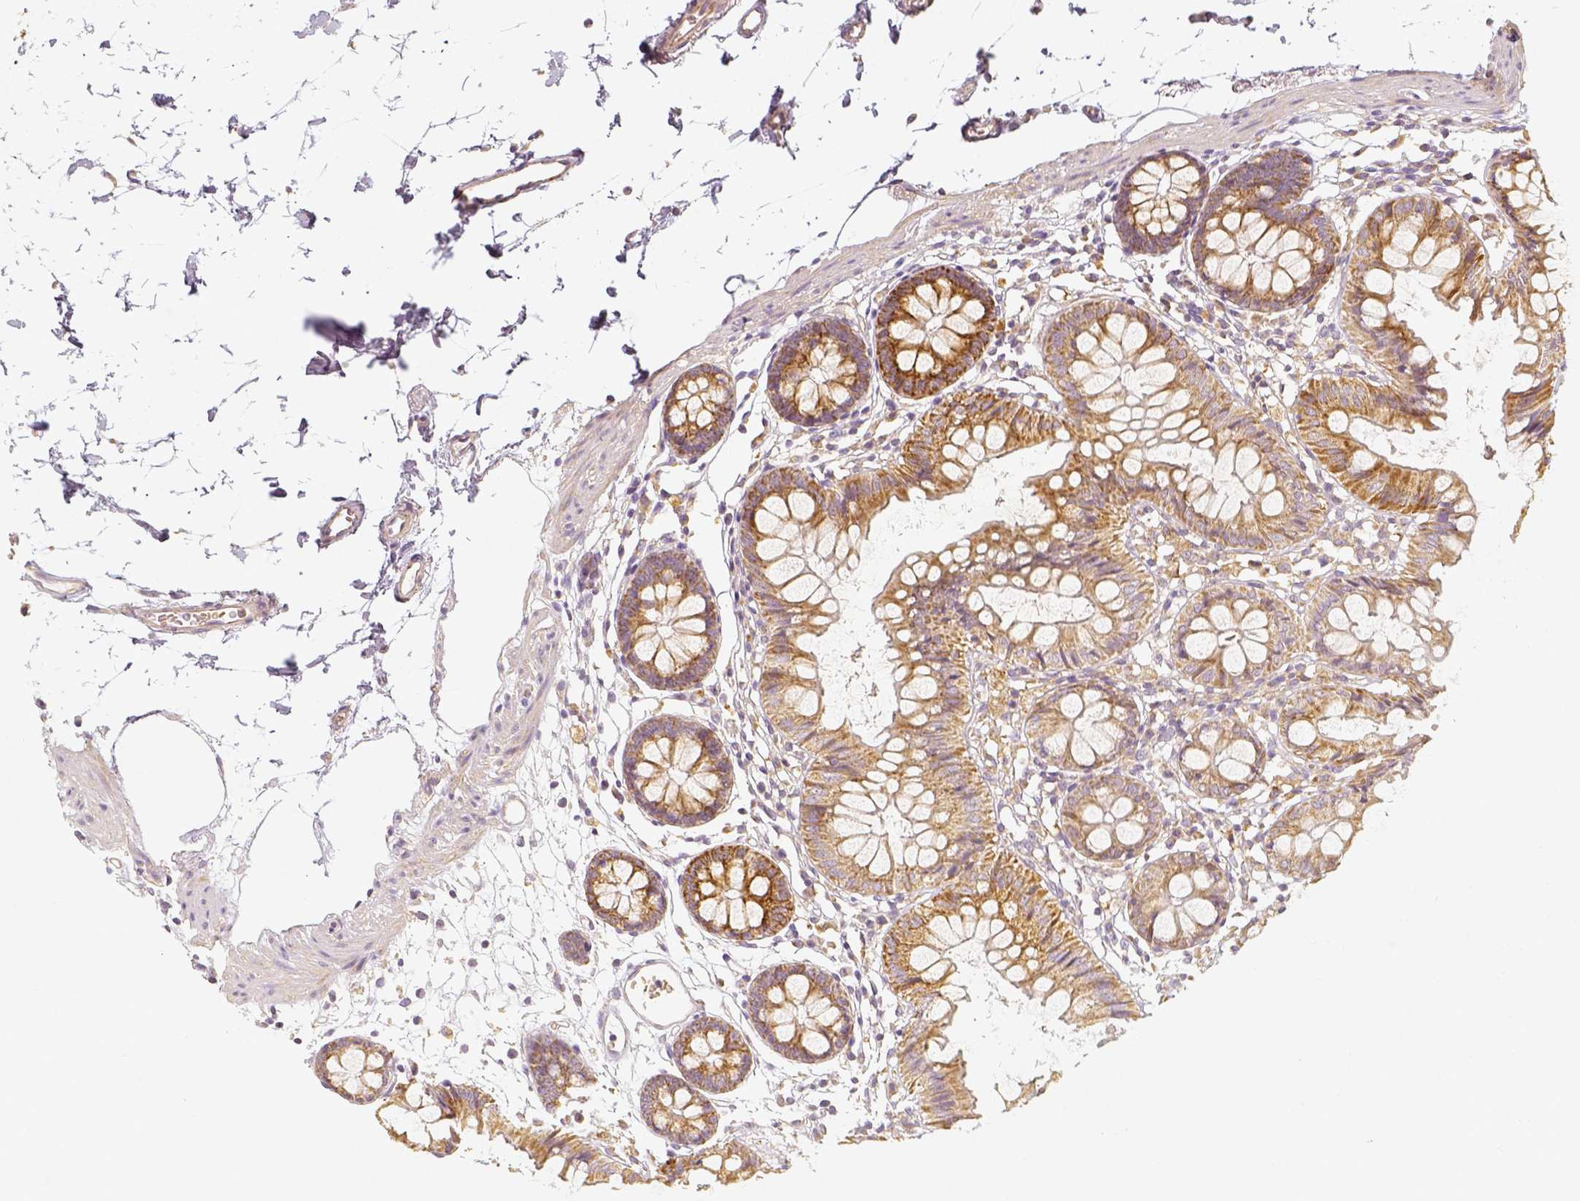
{"staining": {"intensity": "moderate", "quantity": ">75%", "location": "cytoplasmic/membranous"}, "tissue": "colon", "cell_type": "Endothelial cells", "image_type": "normal", "snomed": [{"axis": "morphology", "description": "Normal tissue, NOS"}, {"axis": "topography", "description": "Colon"}], "caption": "Colon was stained to show a protein in brown. There is medium levels of moderate cytoplasmic/membranous staining in approximately >75% of endothelial cells. The protein is stained brown, and the nuclei are stained in blue (DAB (3,3'-diaminobenzidine) IHC with brightfield microscopy, high magnification).", "gene": "PGAM5", "patient": {"sex": "female", "age": 84}}